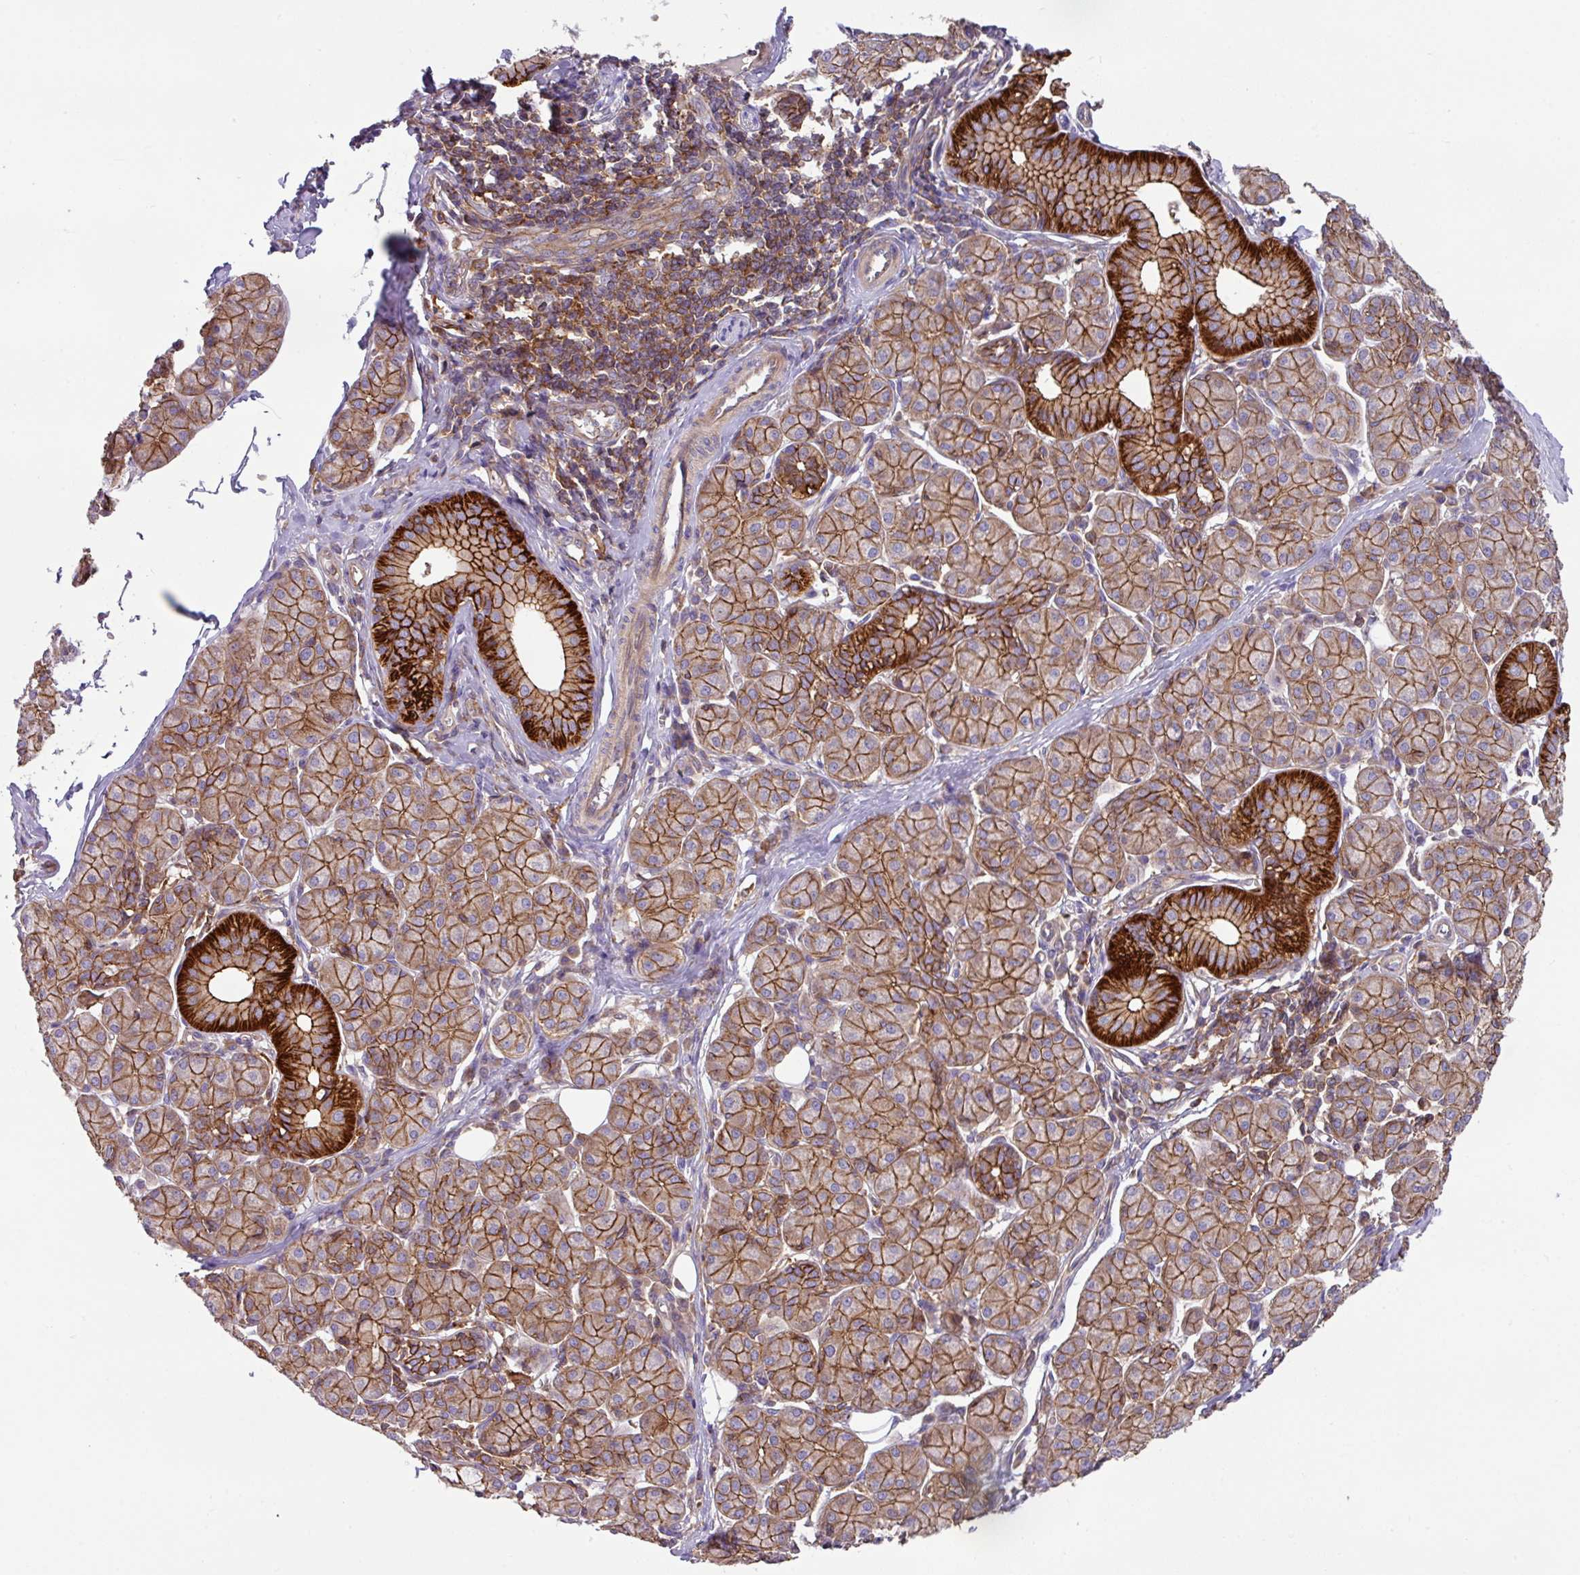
{"staining": {"intensity": "strong", "quantity": "25%-75%", "location": "cytoplasmic/membranous"}, "tissue": "salivary gland", "cell_type": "Glandular cells", "image_type": "normal", "snomed": [{"axis": "morphology", "description": "Normal tissue, NOS"}, {"axis": "morphology", "description": "Inflammation, NOS"}, {"axis": "topography", "description": "Lymph node"}, {"axis": "topography", "description": "Salivary gland"}], "caption": "Immunohistochemical staining of benign human salivary gland reveals 25%-75% levels of strong cytoplasmic/membranous protein positivity in approximately 25%-75% of glandular cells. (IHC, brightfield microscopy, high magnification).", "gene": "RIC1", "patient": {"sex": "male", "age": 3}}